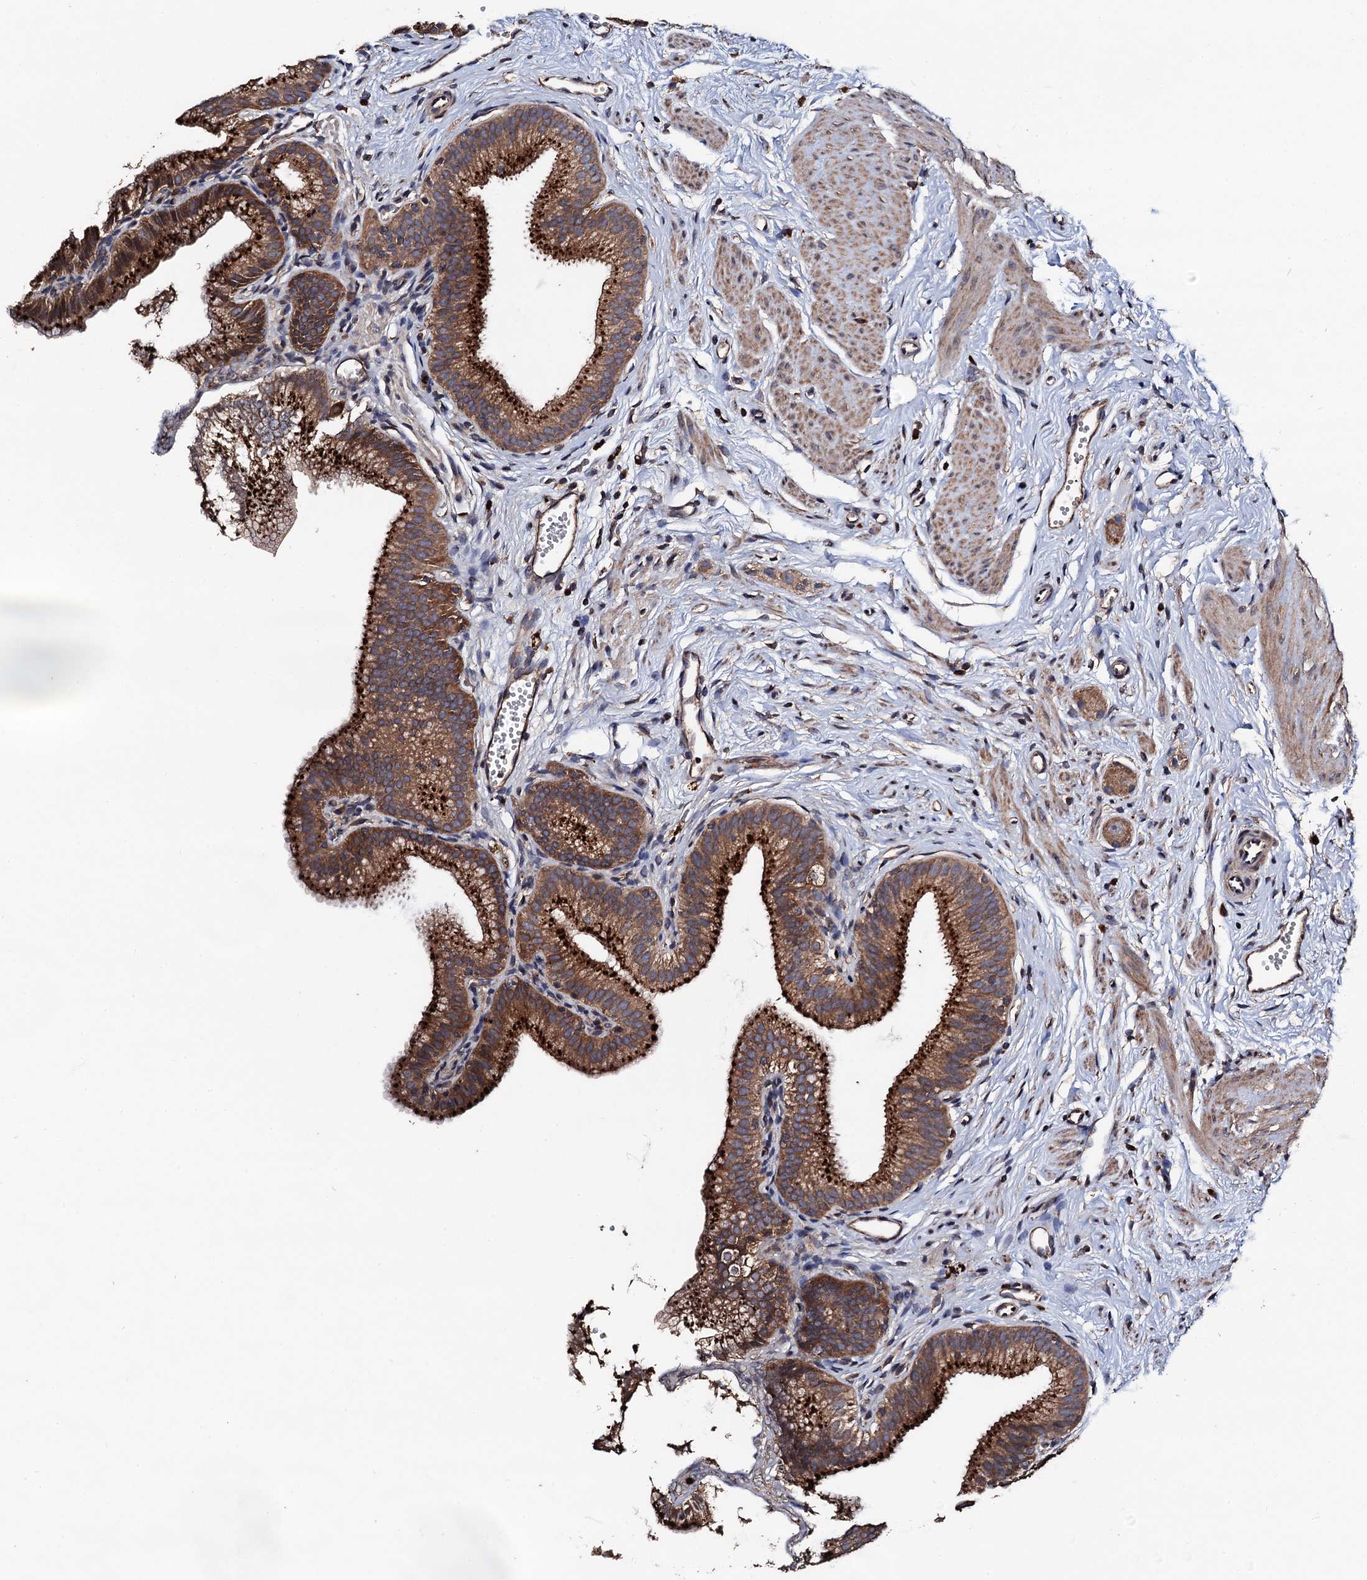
{"staining": {"intensity": "strong", "quantity": ">75%", "location": "cytoplasmic/membranous"}, "tissue": "gallbladder", "cell_type": "Glandular cells", "image_type": "normal", "snomed": [{"axis": "morphology", "description": "Normal tissue, NOS"}, {"axis": "topography", "description": "Gallbladder"}, {"axis": "topography", "description": "Peripheral nerve tissue"}], "caption": "Human gallbladder stained for a protein (brown) shows strong cytoplasmic/membranous positive staining in about >75% of glandular cells.", "gene": "PPTC7", "patient": {"sex": "male", "age": 38}}